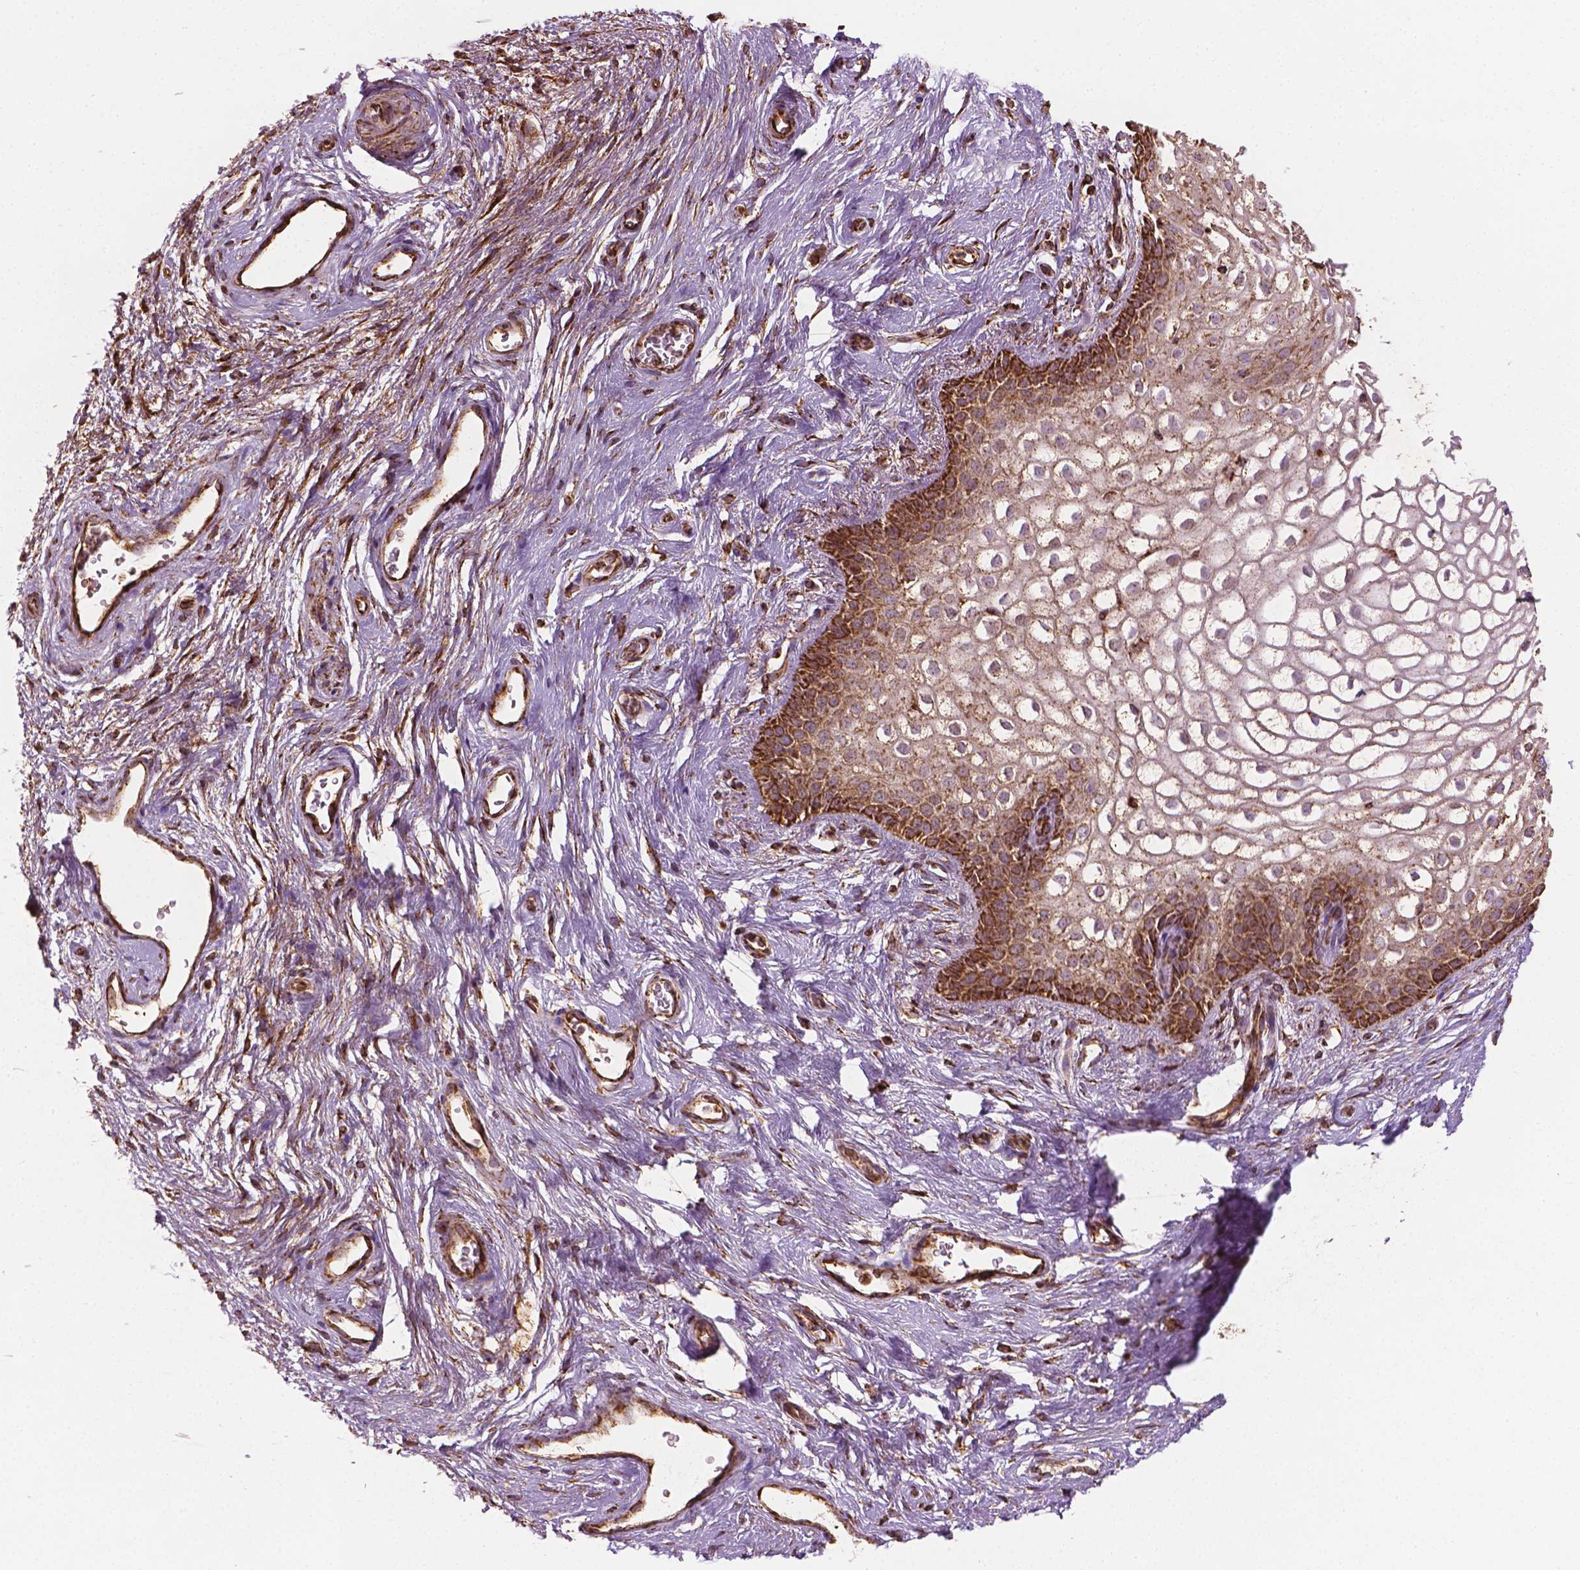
{"staining": {"intensity": "moderate", "quantity": ">75%", "location": "cytoplasmic/membranous"}, "tissue": "skin", "cell_type": "Epidermal cells", "image_type": "normal", "snomed": [{"axis": "morphology", "description": "Normal tissue, NOS"}, {"axis": "topography", "description": "Anal"}], "caption": "IHC photomicrograph of benign skin stained for a protein (brown), which demonstrates medium levels of moderate cytoplasmic/membranous positivity in approximately >75% of epidermal cells.", "gene": "HS3ST3A1", "patient": {"sex": "female", "age": 46}}